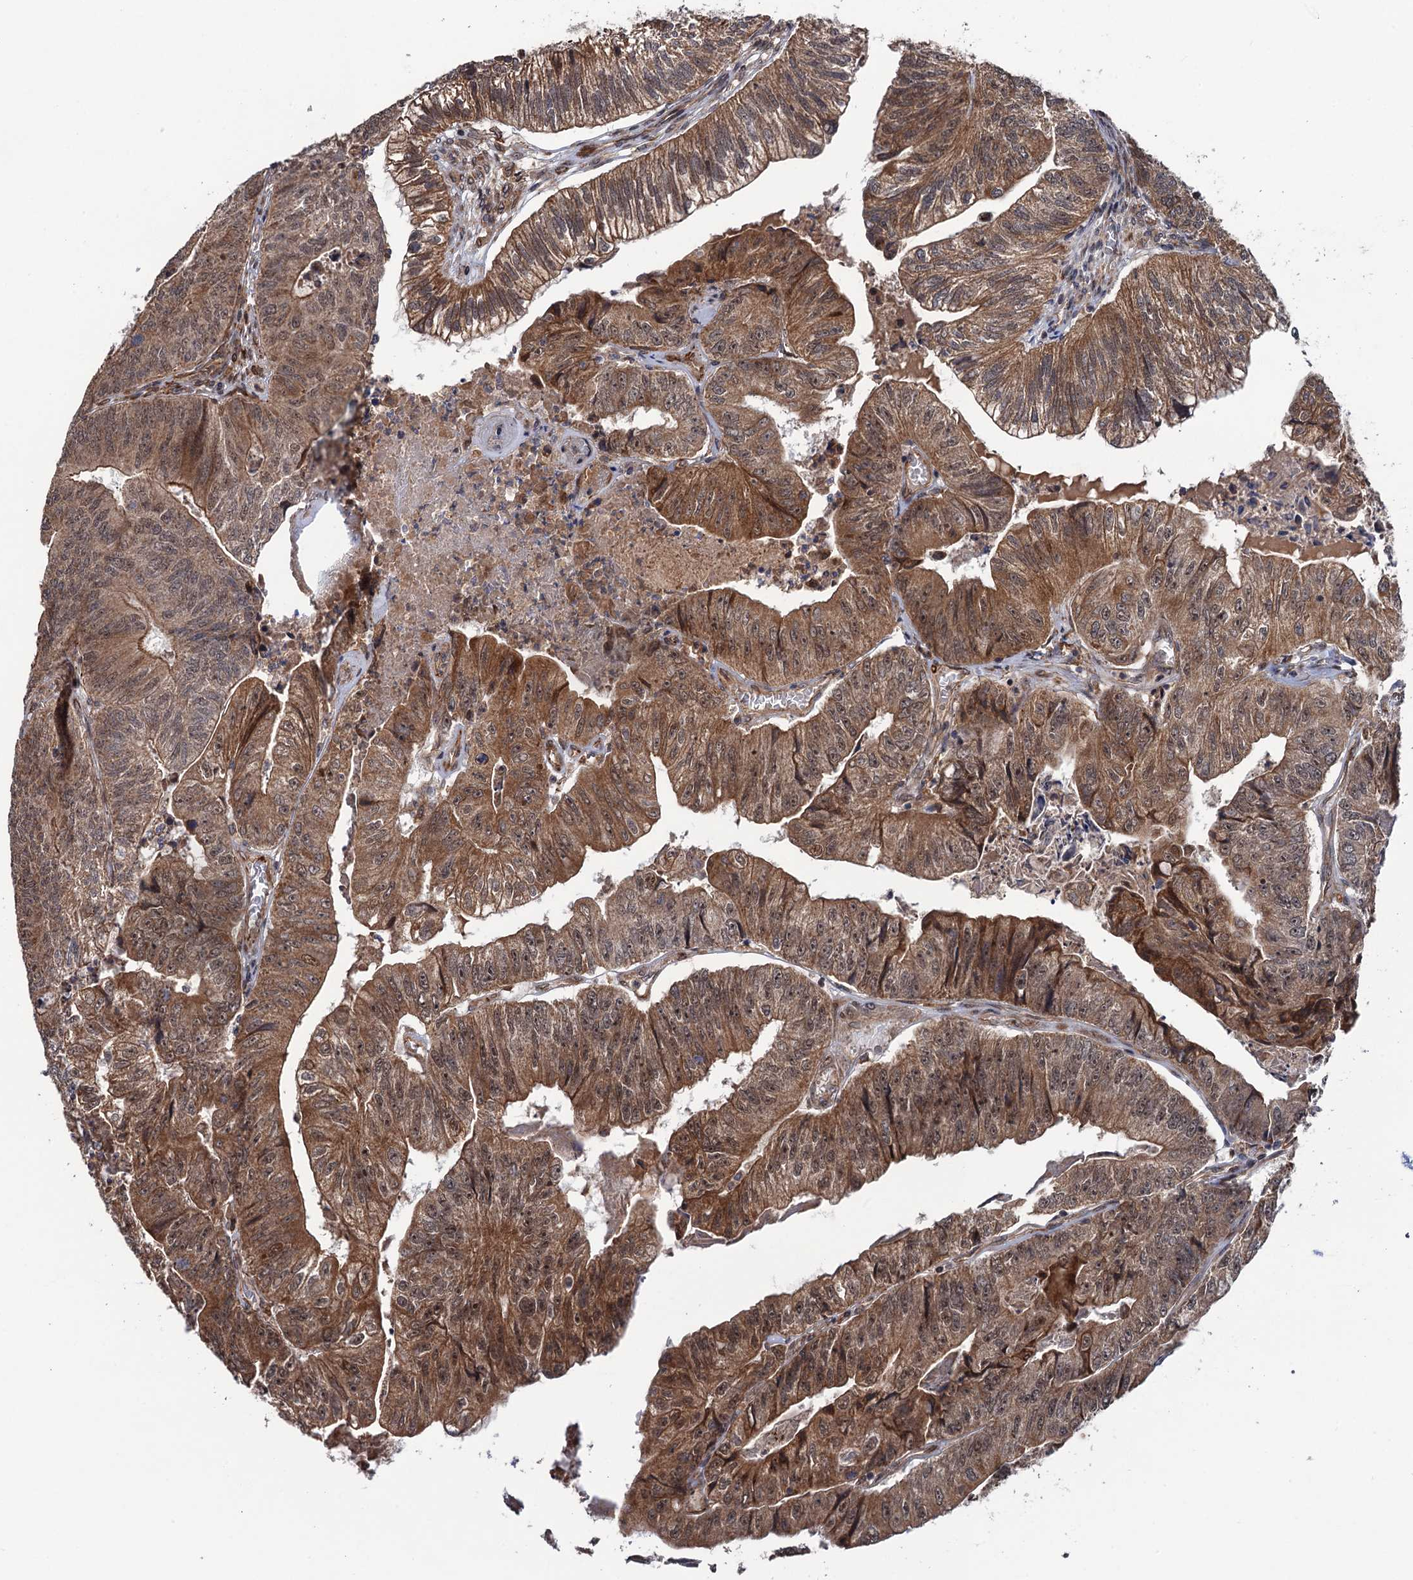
{"staining": {"intensity": "moderate", "quantity": ">75%", "location": "cytoplasmic/membranous,nuclear"}, "tissue": "colorectal cancer", "cell_type": "Tumor cells", "image_type": "cancer", "snomed": [{"axis": "morphology", "description": "Adenocarcinoma, NOS"}, {"axis": "topography", "description": "Colon"}], "caption": "Colorectal adenocarcinoma stained with a brown dye reveals moderate cytoplasmic/membranous and nuclear positive staining in about >75% of tumor cells.", "gene": "FSIP1", "patient": {"sex": "female", "age": 67}}